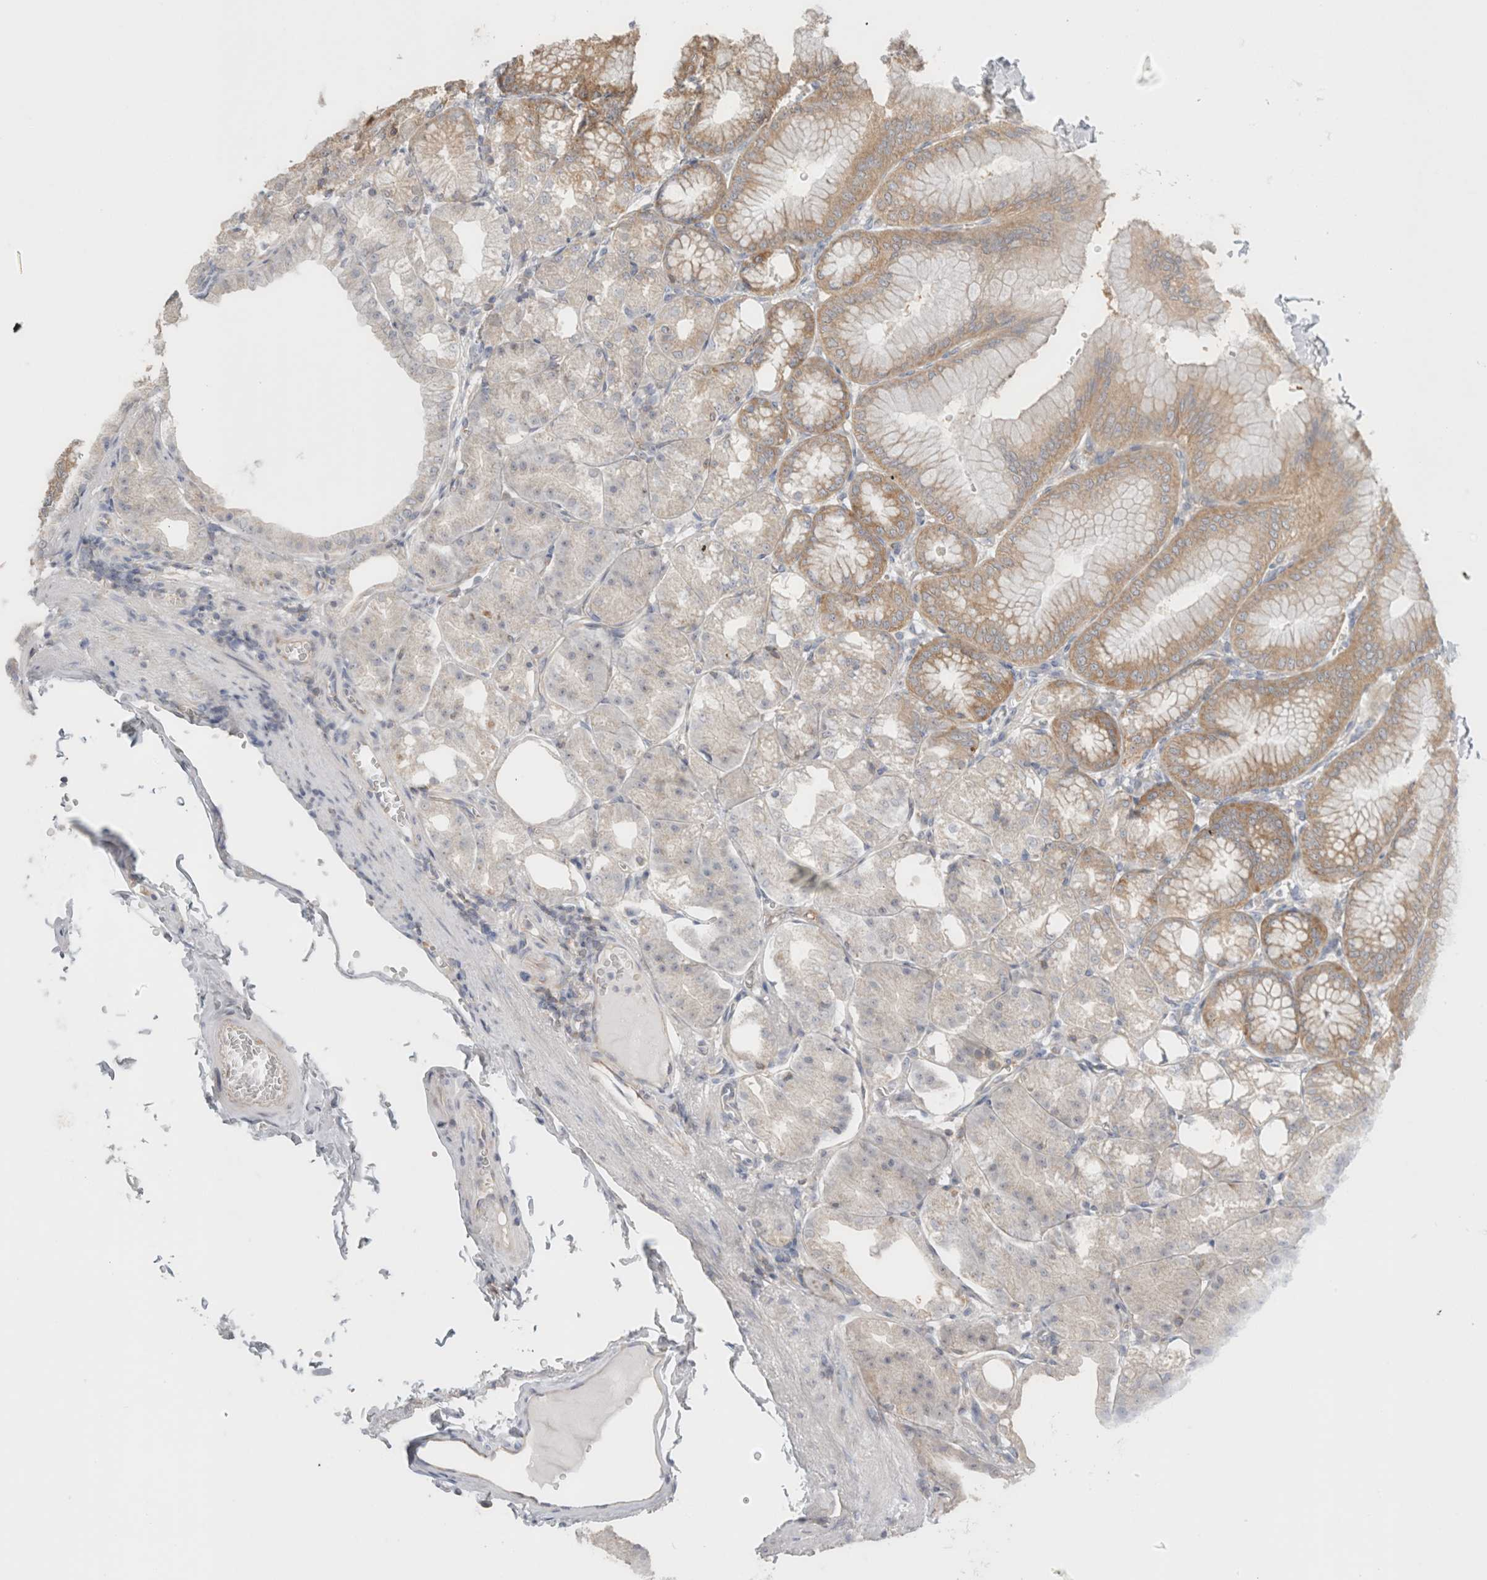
{"staining": {"intensity": "moderate", "quantity": "25%-75%", "location": "cytoplasmic/membranous"}, "tissue": "stomach", "cell_type": "Glandular cells", "image_type": "normal", "snomed": [{"axis": "morphology", "description": "Normal tissue, NOS"}, {"axis": "topography", "description": "Stomach, lower"}], "caption": "Protein positivity by immunohistochemistry demonstrates moderate cytoplasmic/membranous positivity in about 25%-75% of glandular cells in normal stomach.", "gene": "ZNF23", "patient": {"sex": "male", "age": 71}}